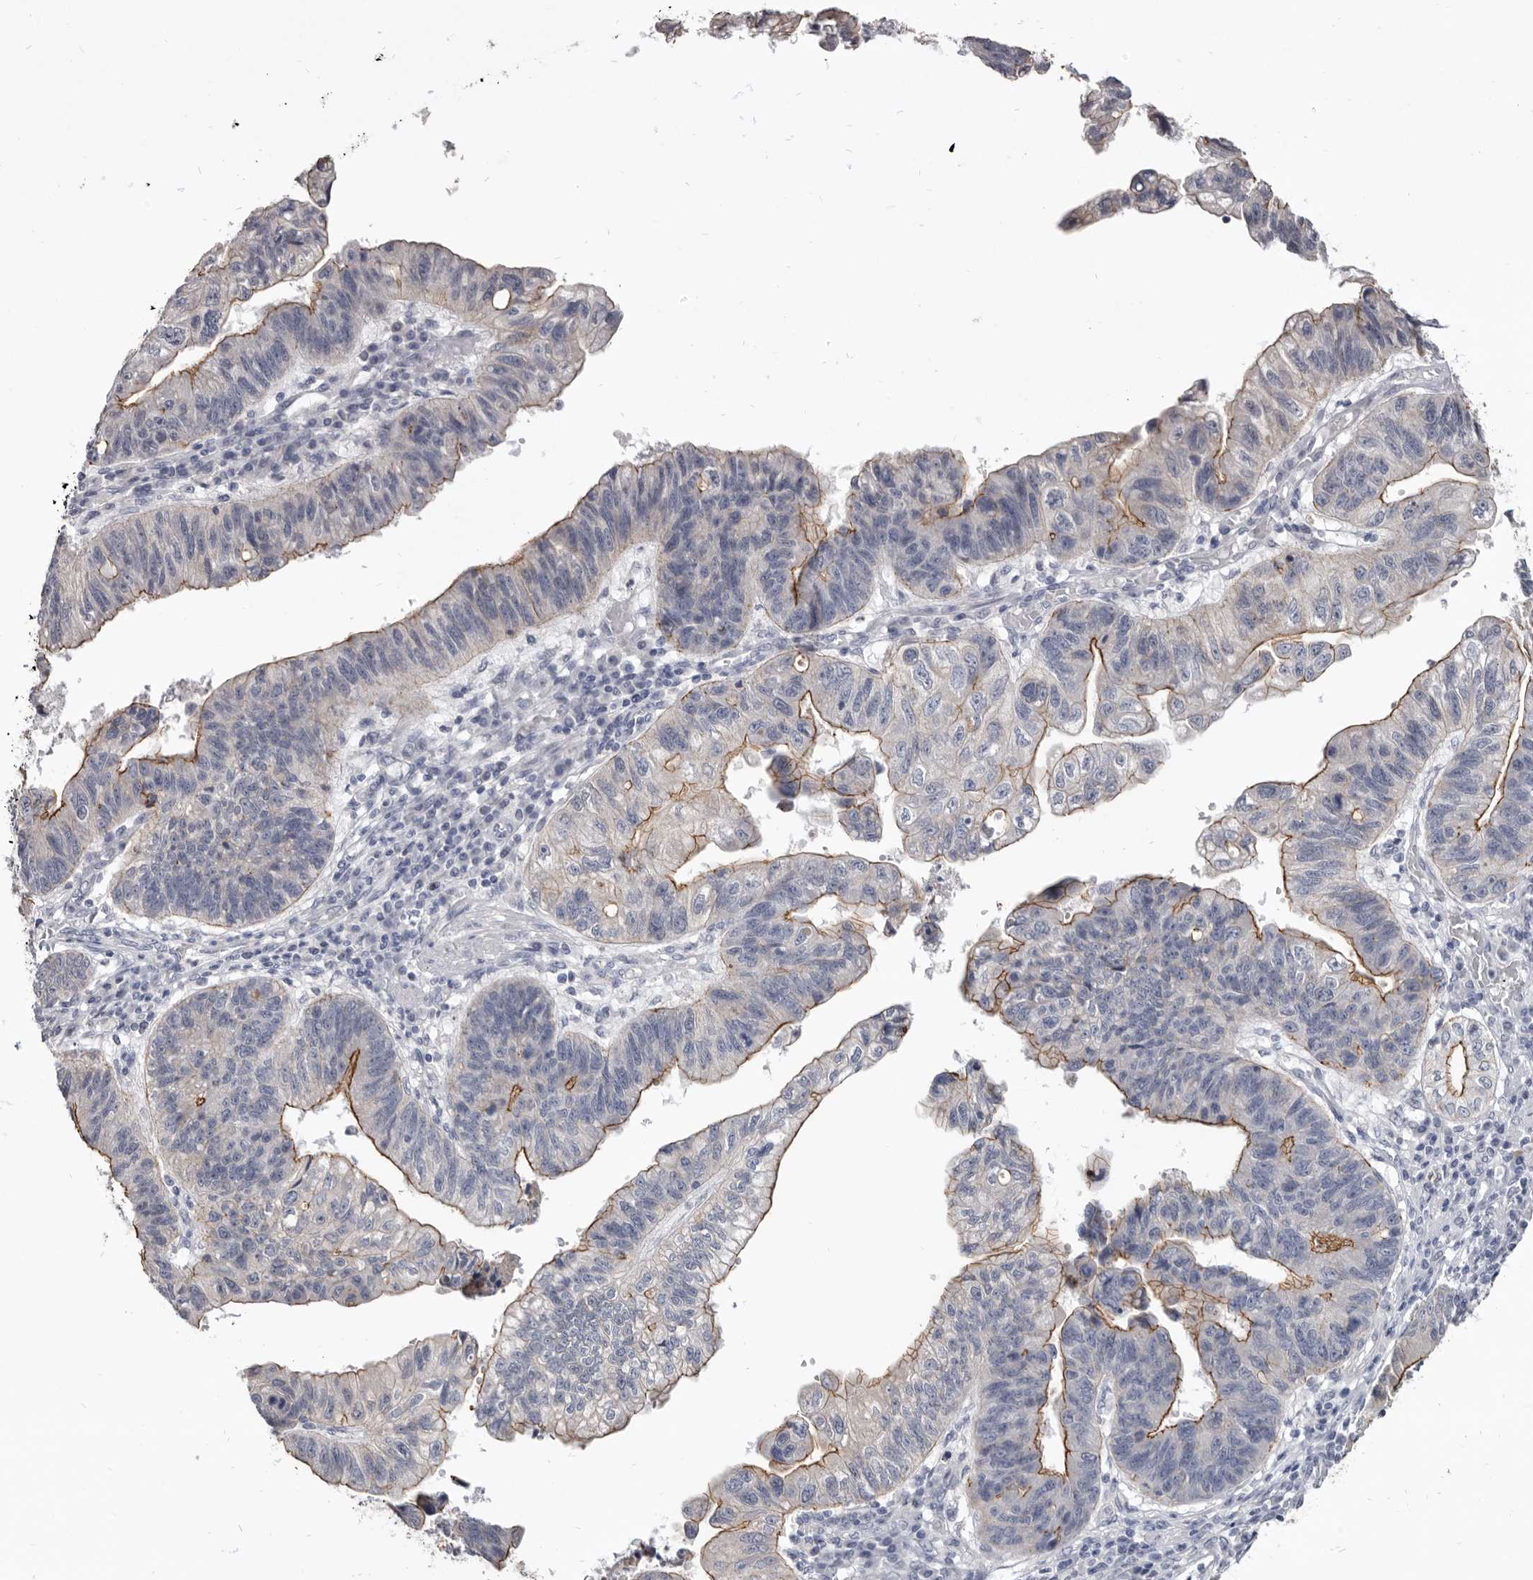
{"staining": {"intensity": "strong", "quantity": "25%-75%", "location": "cytoplasmic/membranous"}, "tissue": "stomach cancer", "cell_type": "Tumor cells", "image_type": "cancer", "snomed": [{"axis": "morphology", "description": "Adenocarcinoma, NOS"}, {"axis": "topography", "description": "Stomach"}], "caption": "A brown stain shows strong cytoplasmic/membranous staining of a protein in human stomach adenocarcinoma tumor cells.", "gene": "CGN", "patient": {"sex": "male", "age": 59}}